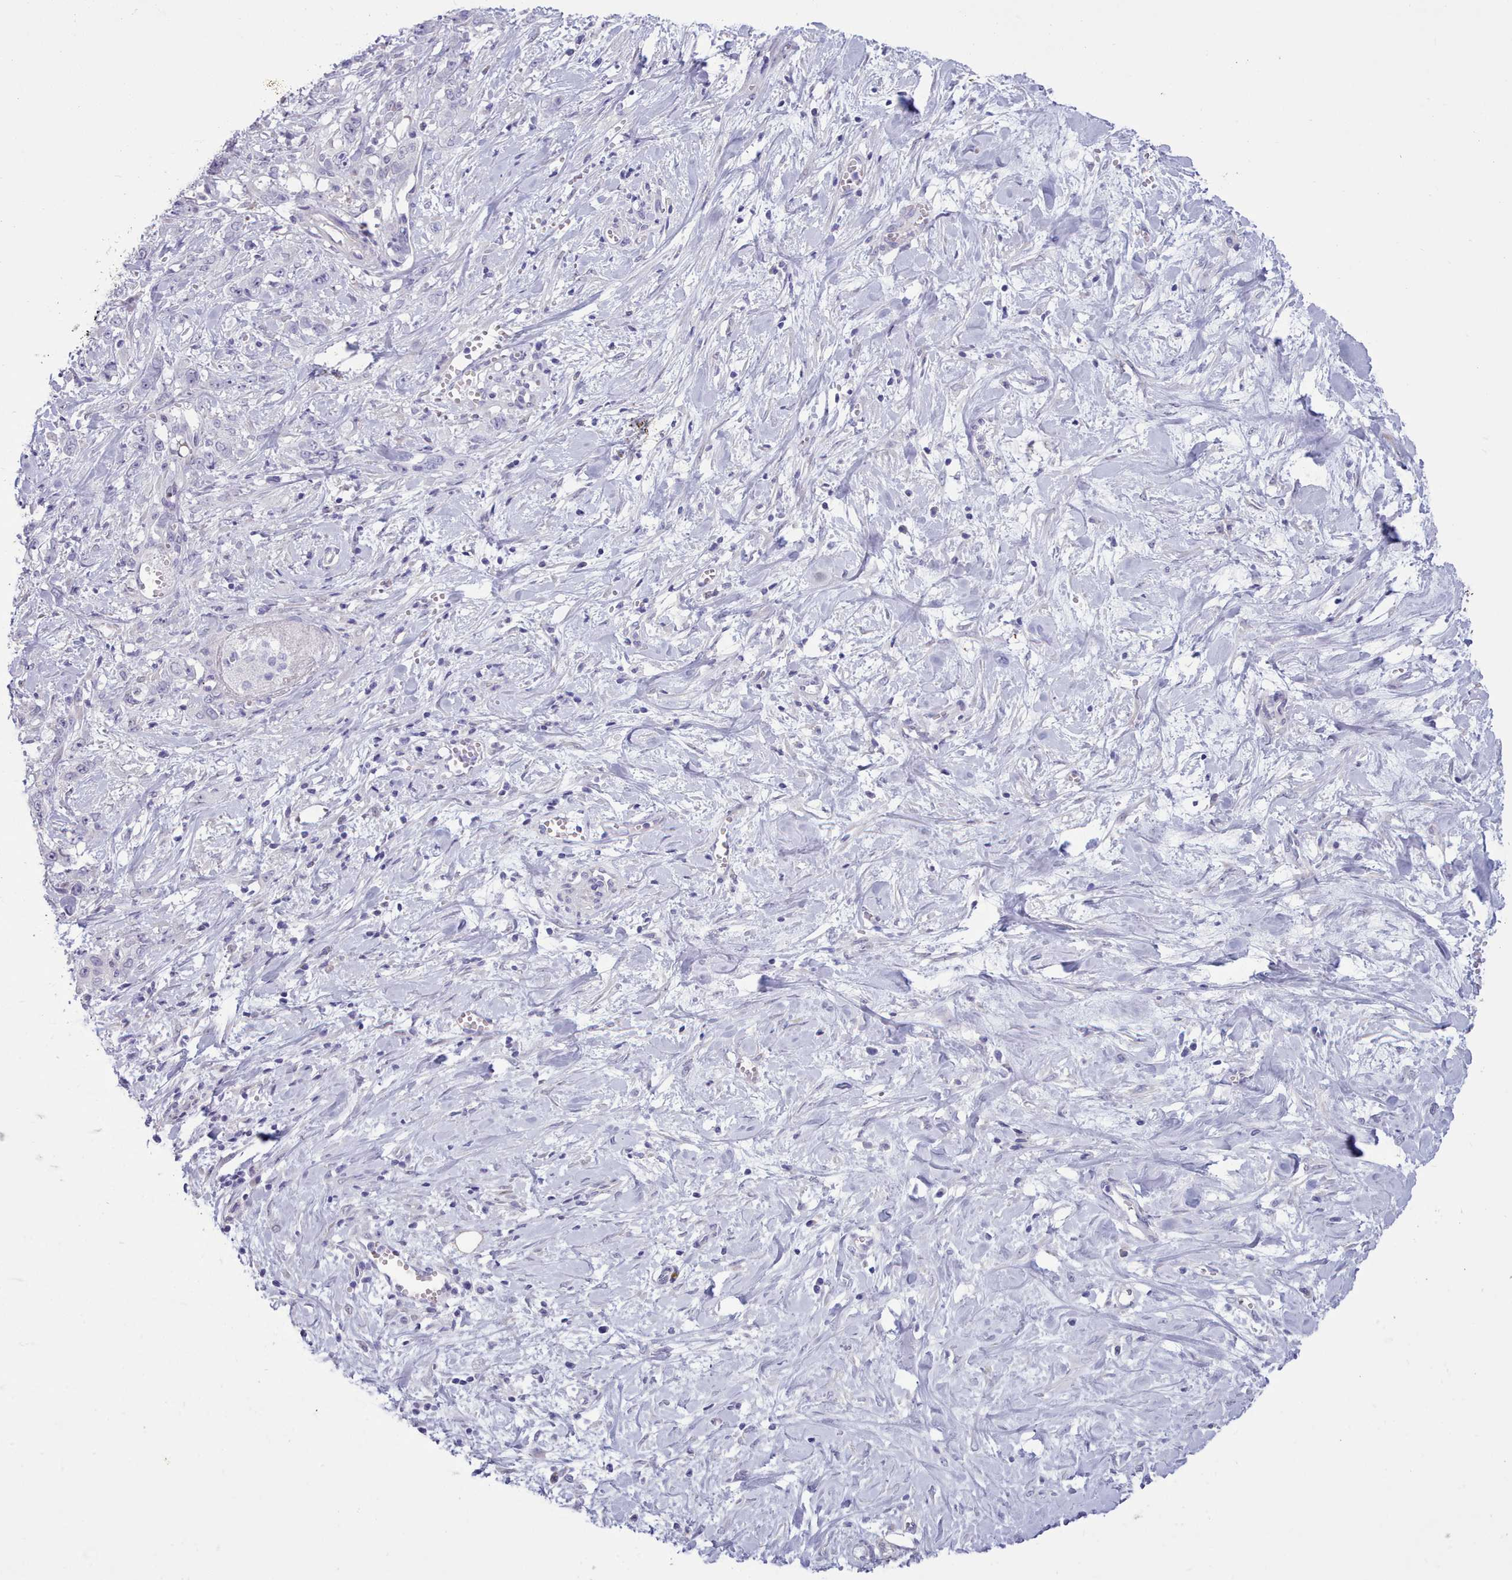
{"staining": {"intensity": "negative", "quantity": "none", "location": "none"}, "tissue": "stomach cancer", "cell_type": "Tumor cells", "image_type": "cancer", "snomed": [{"axis": "morphology", "description": "Adenocarcinoma, NOS"}, {"axis": "topography", "description": "Stomach, upper"}], "caption": "Immunohistochemical staining of human stomach adenocarcinoma shows no significant positivity in tumor cells.", "gene": "TMEM253", "patient": {"sex": "male", "age": 62}}